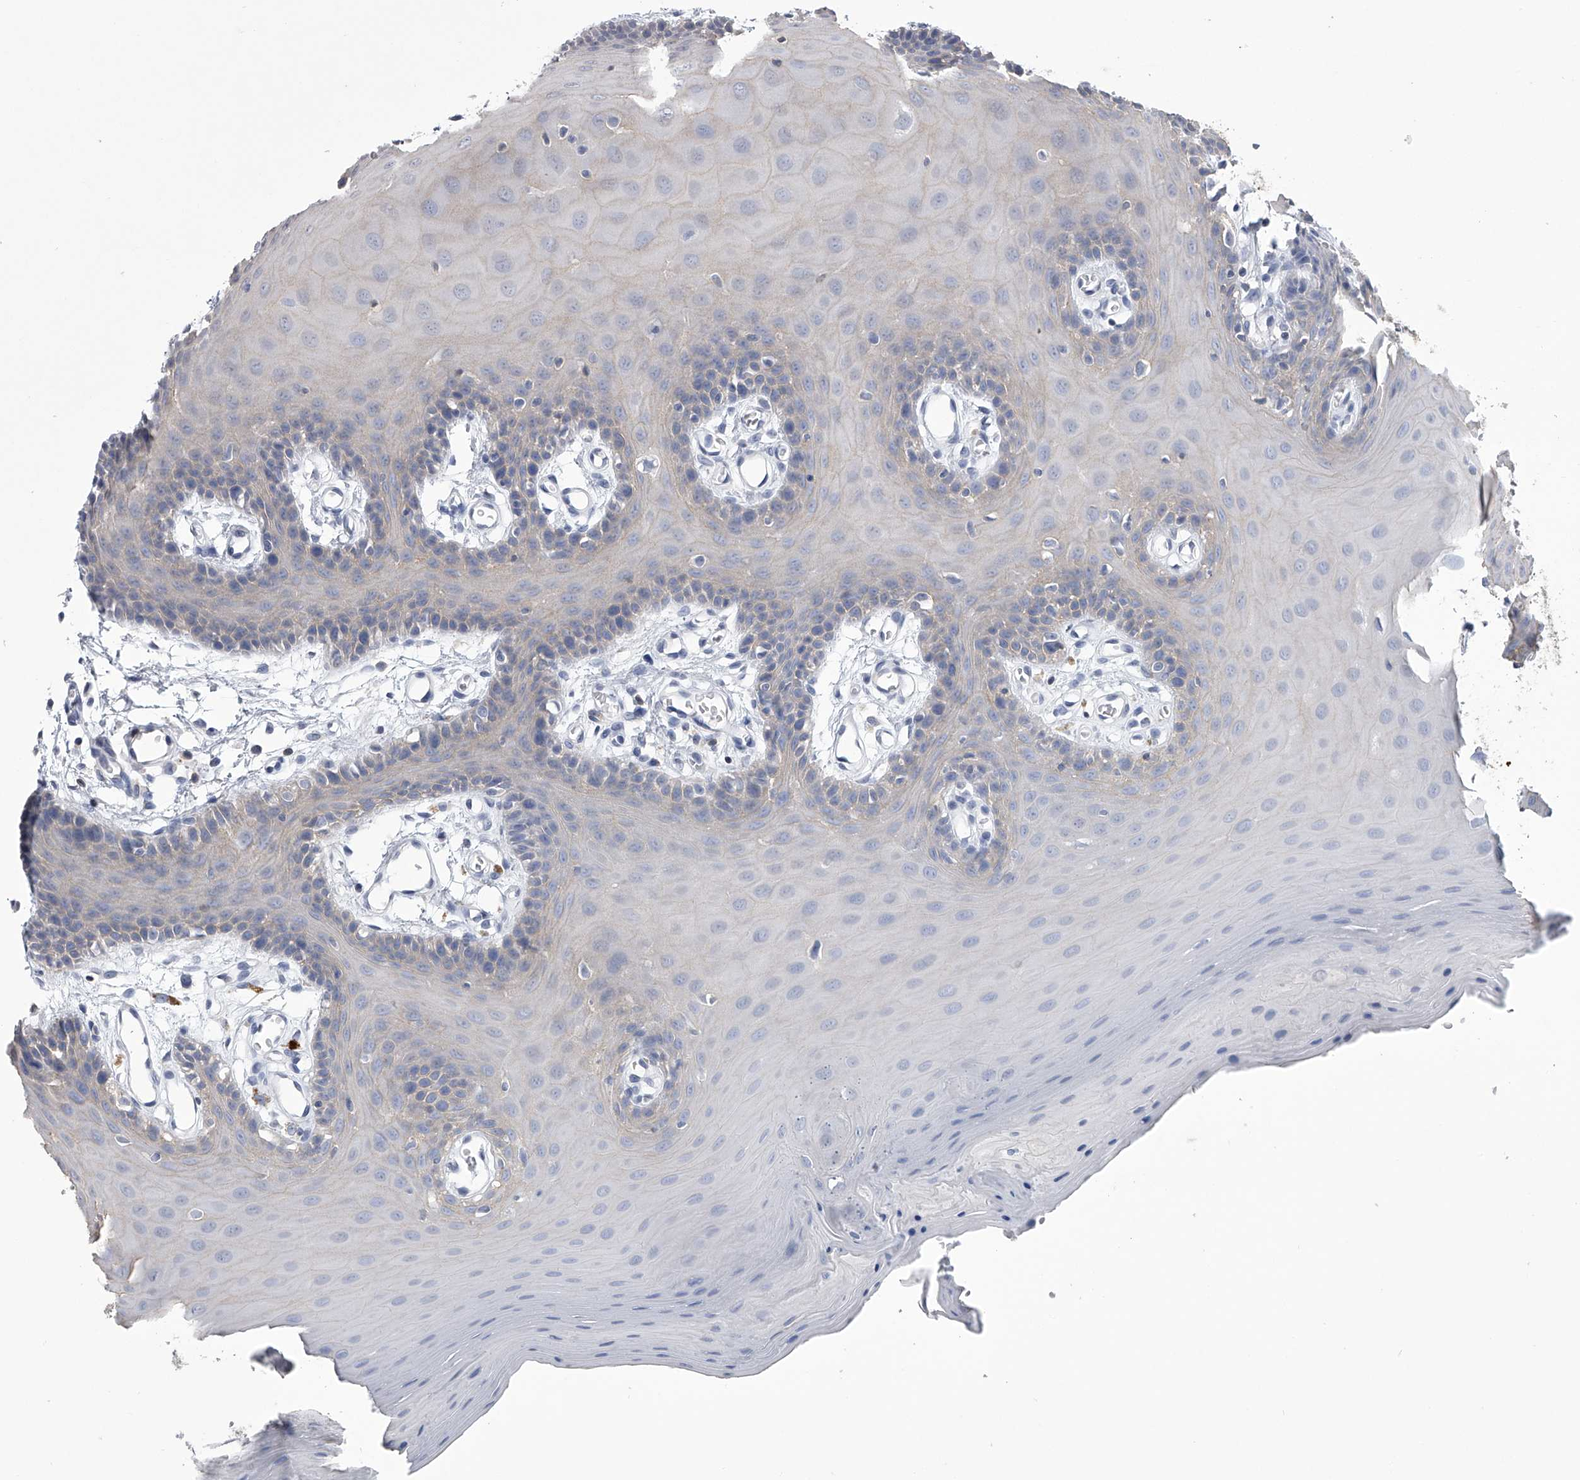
{"staining": {"intensity": "negative", "quantity": "none", "location": "none"}, "tissue": "oral mucosa", "cell_type": "Squamous epithelial cells", "image_type": "normal", "snomed": [{"axis": "morphology", "description": "Normal tissue, NOS"}, {"axis": "morphology", "description": "Squamous cell carcinoma, NOS"}, {"axis": "topography", "description": "Skeletal muscle"}, {"axis": "topography", "description": "Oral tissue"}, {"axis": "topography", "description": "Salivary gland"}, {"axis": "topography", "description": "Head-Neck"}], "caption": "Micrograph shows no protein positivity in squamous epithelial cells of normal oral mucosa. Brightfield microscopy of IHC stained with DAB (brown) and hematoxylin (blue), captured at high magnification.", "gene": "TASP1", "patient": {"sex": "male", "age": 54}}